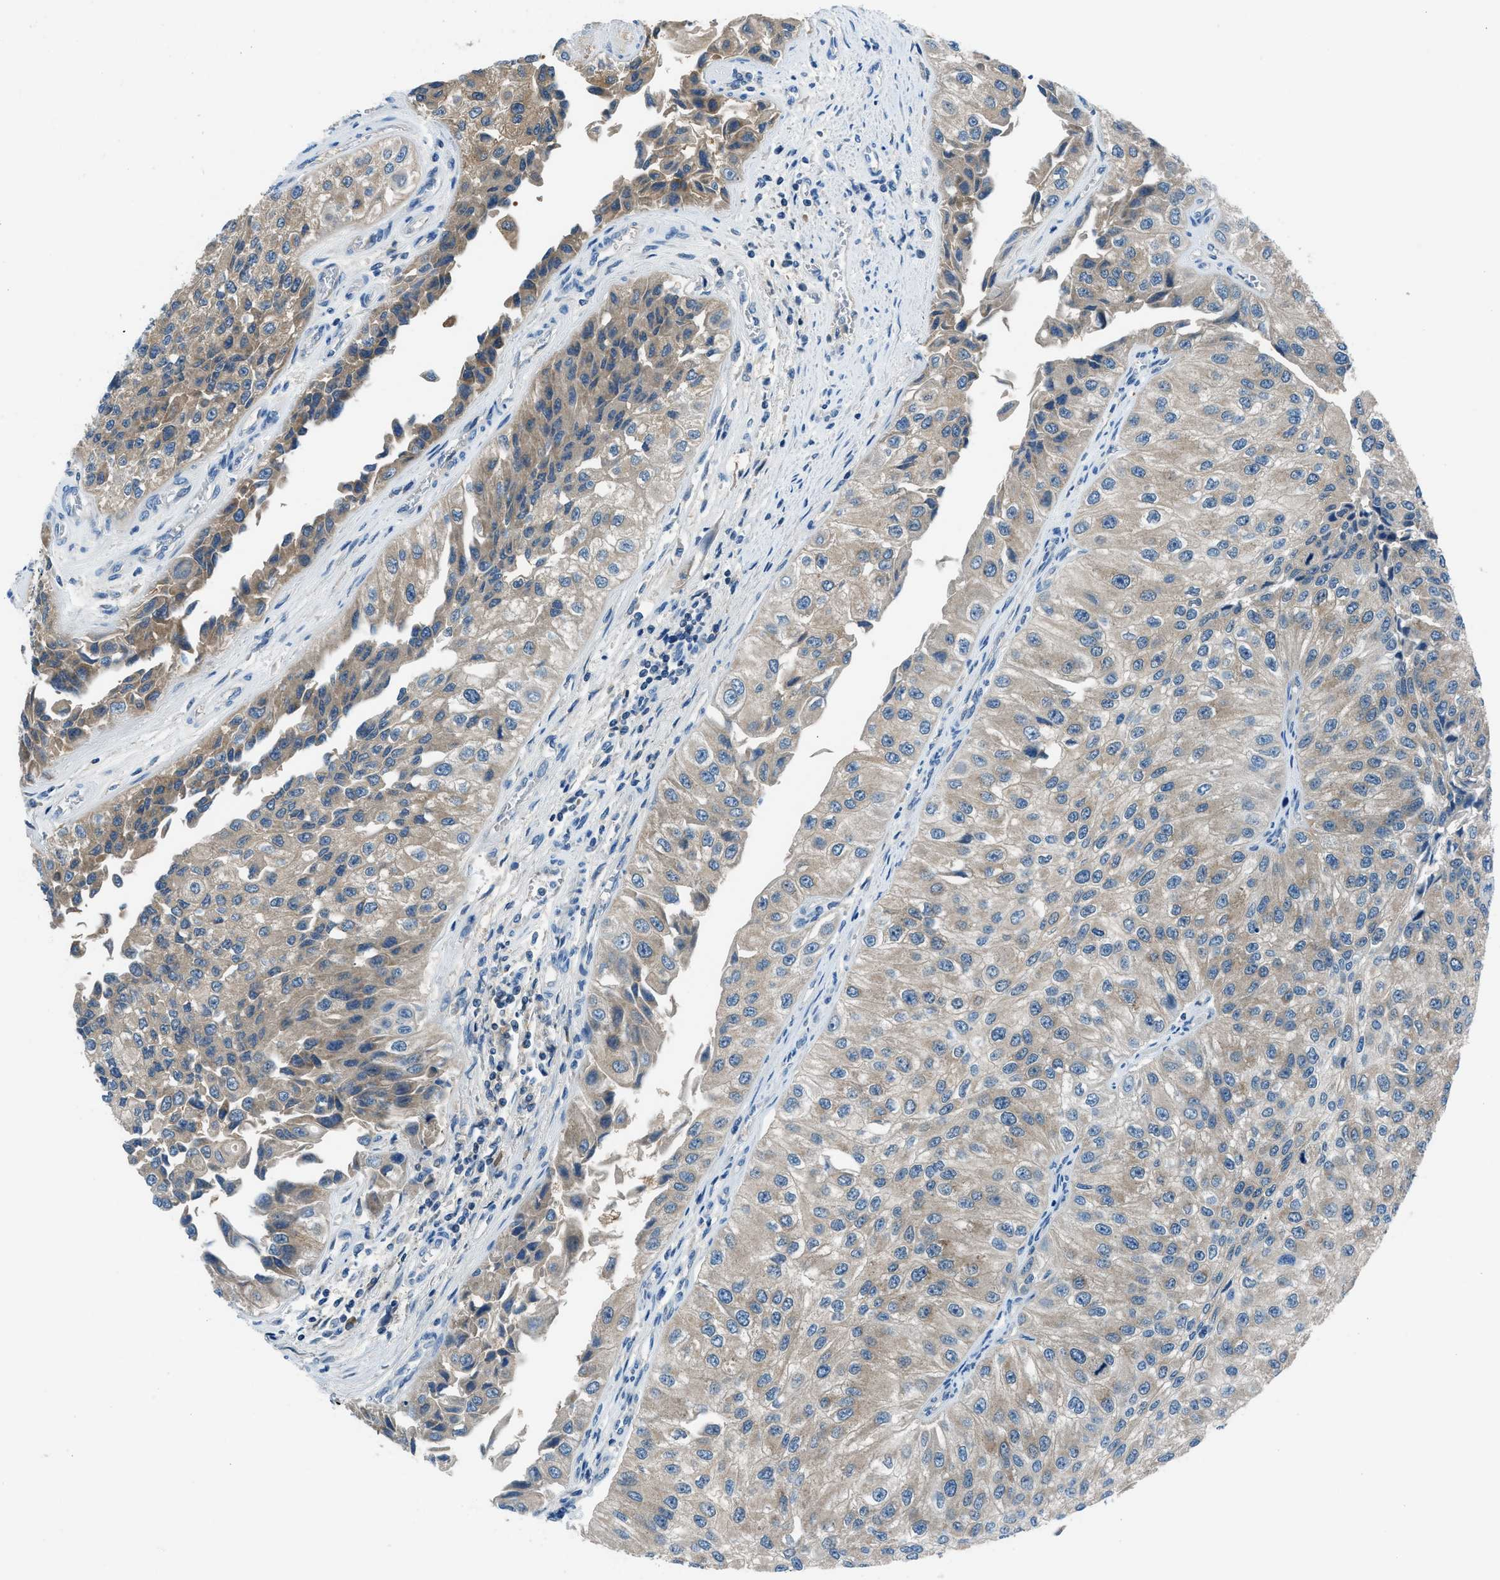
{"staining": {"intensity": "weak", "quantity": "25%-75%", "location": "cytoplasmic/membranous"}, "tissue": "urothelial cancer", "cell_type": "Tumor cells", "image_type": "cancer", "snomed": [{"axis": "morphology", "description": "Urothelial carcinoma, High grade"}, {"axis": "topography", "description": "Kidney"}, {"axis": "topography", "description": "Urinary bladder"}], "caption": "Immunohistochemical staining of urothelial carcinoma (high-grade) exhibits weak cytoplasmic/membranous protein positivity in approximately 25%-75% of tumor cells.", "gene": "ACP1", "patient": {"sex": "male", "age": 77}}